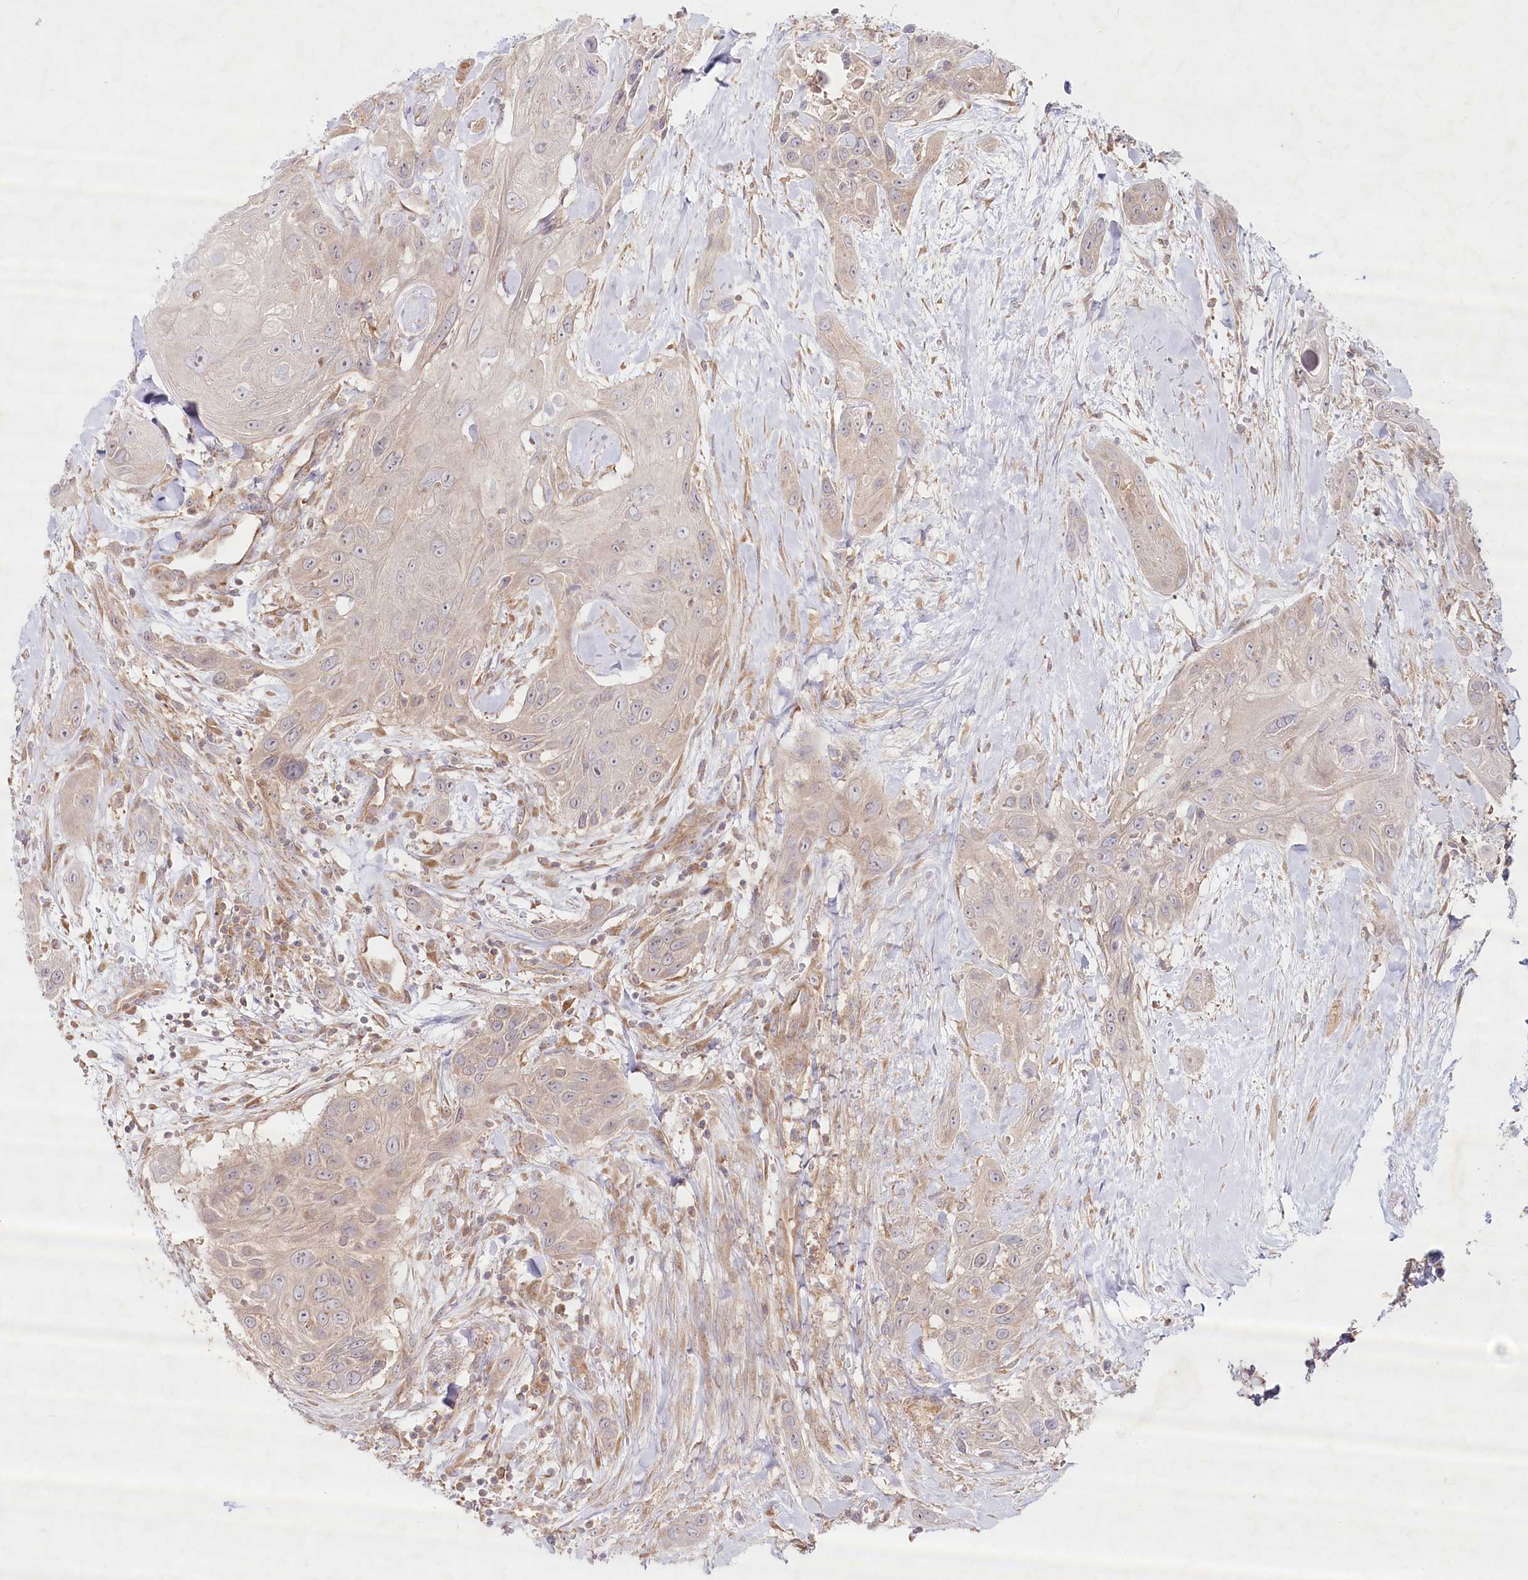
{"staining": {"intensity": "negative", "quantity": "none", "location": "none"}, "tissue": "head and neck cancer", "cell_type": "Tumor cells", "image_type": "cancer", "snomed": [{"axis": "morphology", "description": "Squamous cell carcinoma, NOS"}, {"axis": "topography", "description": "Head-Neck"}], "caption": "High magnification brightfield microscopy of head and neck cancer (squamous cell carcinoma) stained with DAB (brown) and counterstained with hematoxylin (blue): tumor cells show no significant expression.", "gene": "TNIP1", "patient": {"sex": "male", "age": 81}}